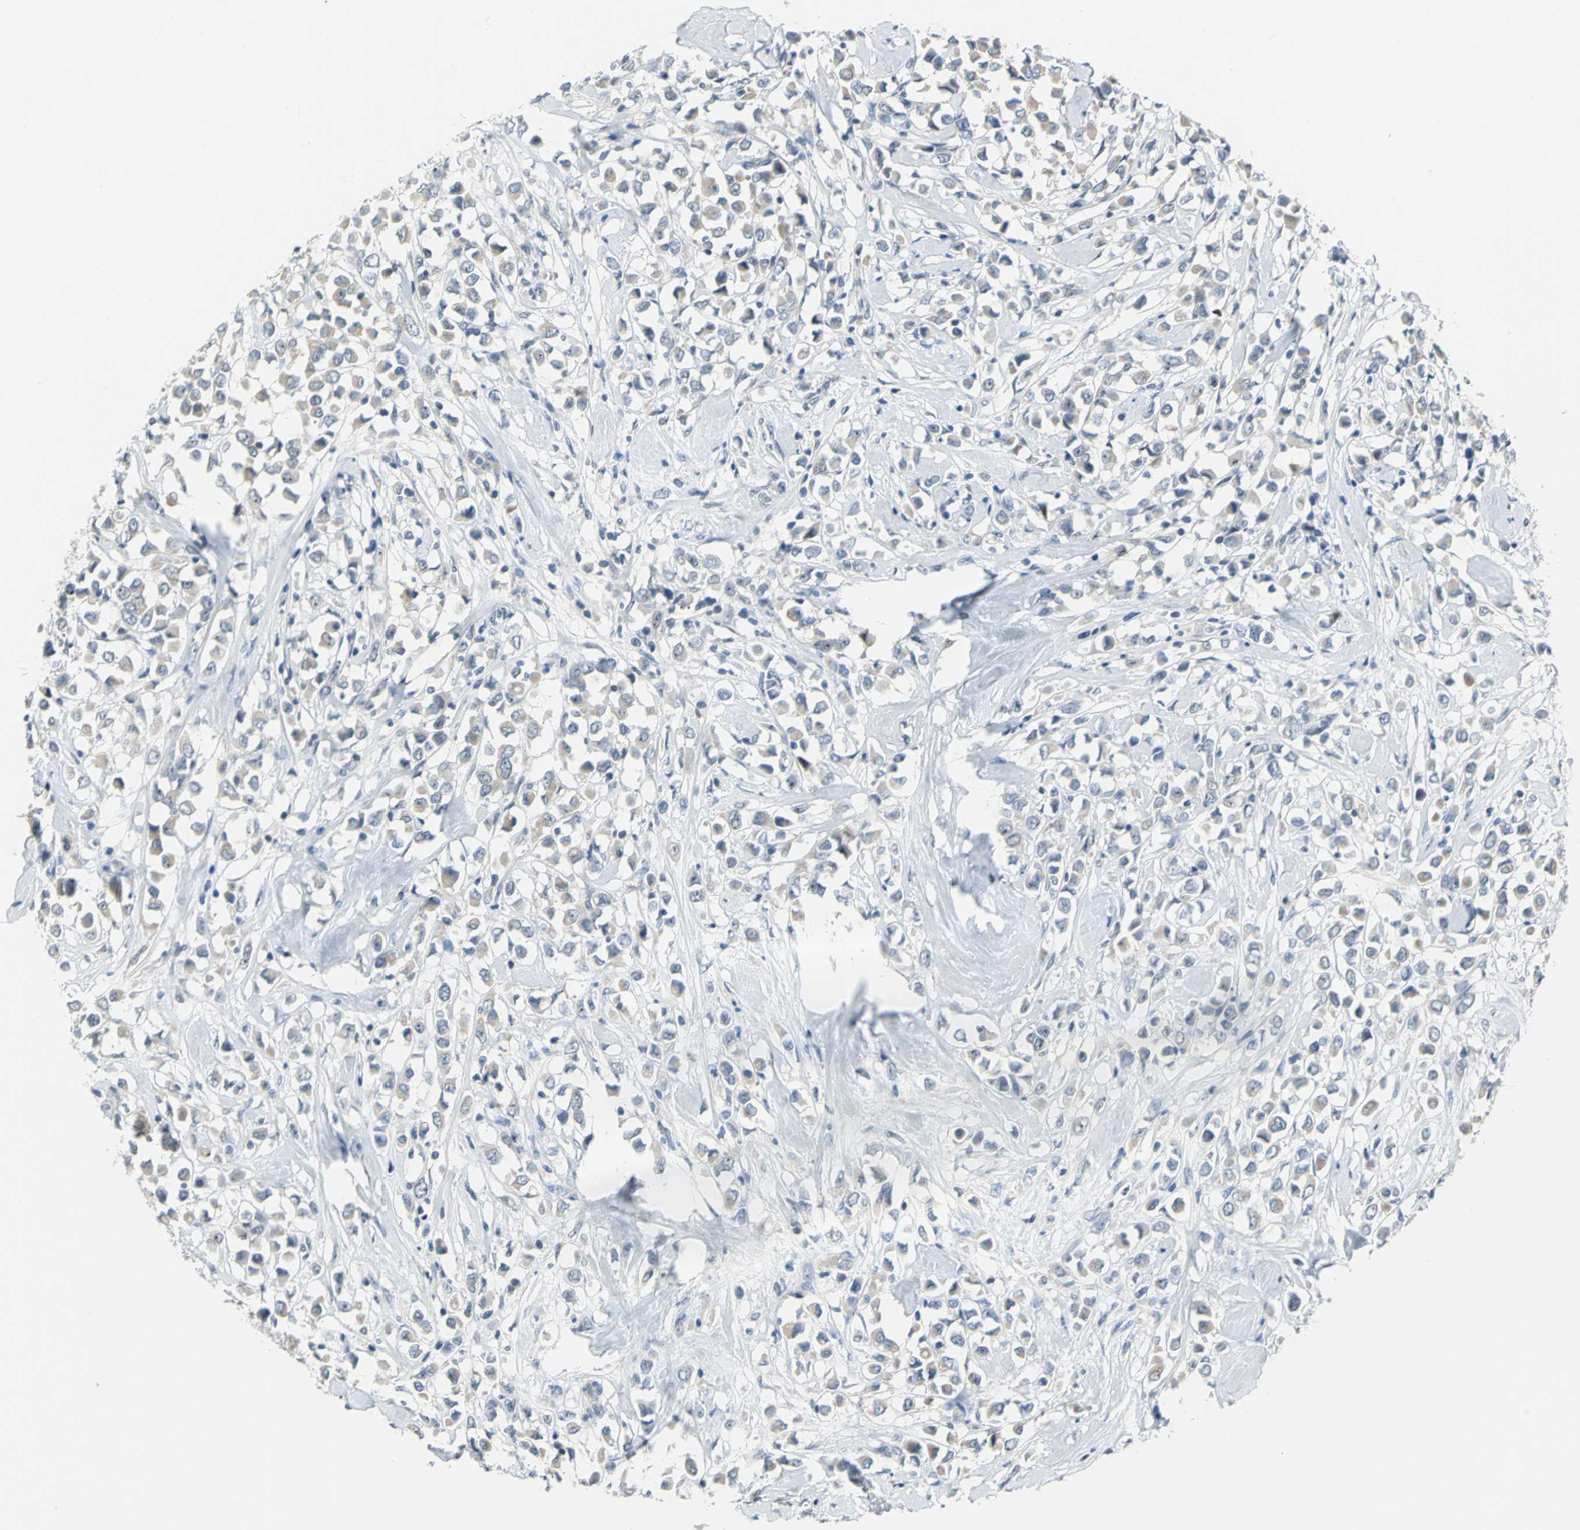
{"staining": {"intensity": "moderate", "quantity": "<25%", "location": "nuclear"}, "tissue": "breast cancer", "cell_type": "Tumor cells", "image_type": "cancer", "snomed": [{"axis": "morphology", "description": "Duct carcinoma"}, {"axis": "topography", "description": "Breast"}], "caption": "Intraductal carcinoma (breast) stained with immunohistochemistry (IHC) exhibits moderate nuclear staining in about <25% of tumor cells.", "gene": "MYBBP1A", "patient": {"sex": "female", "age": 61}}